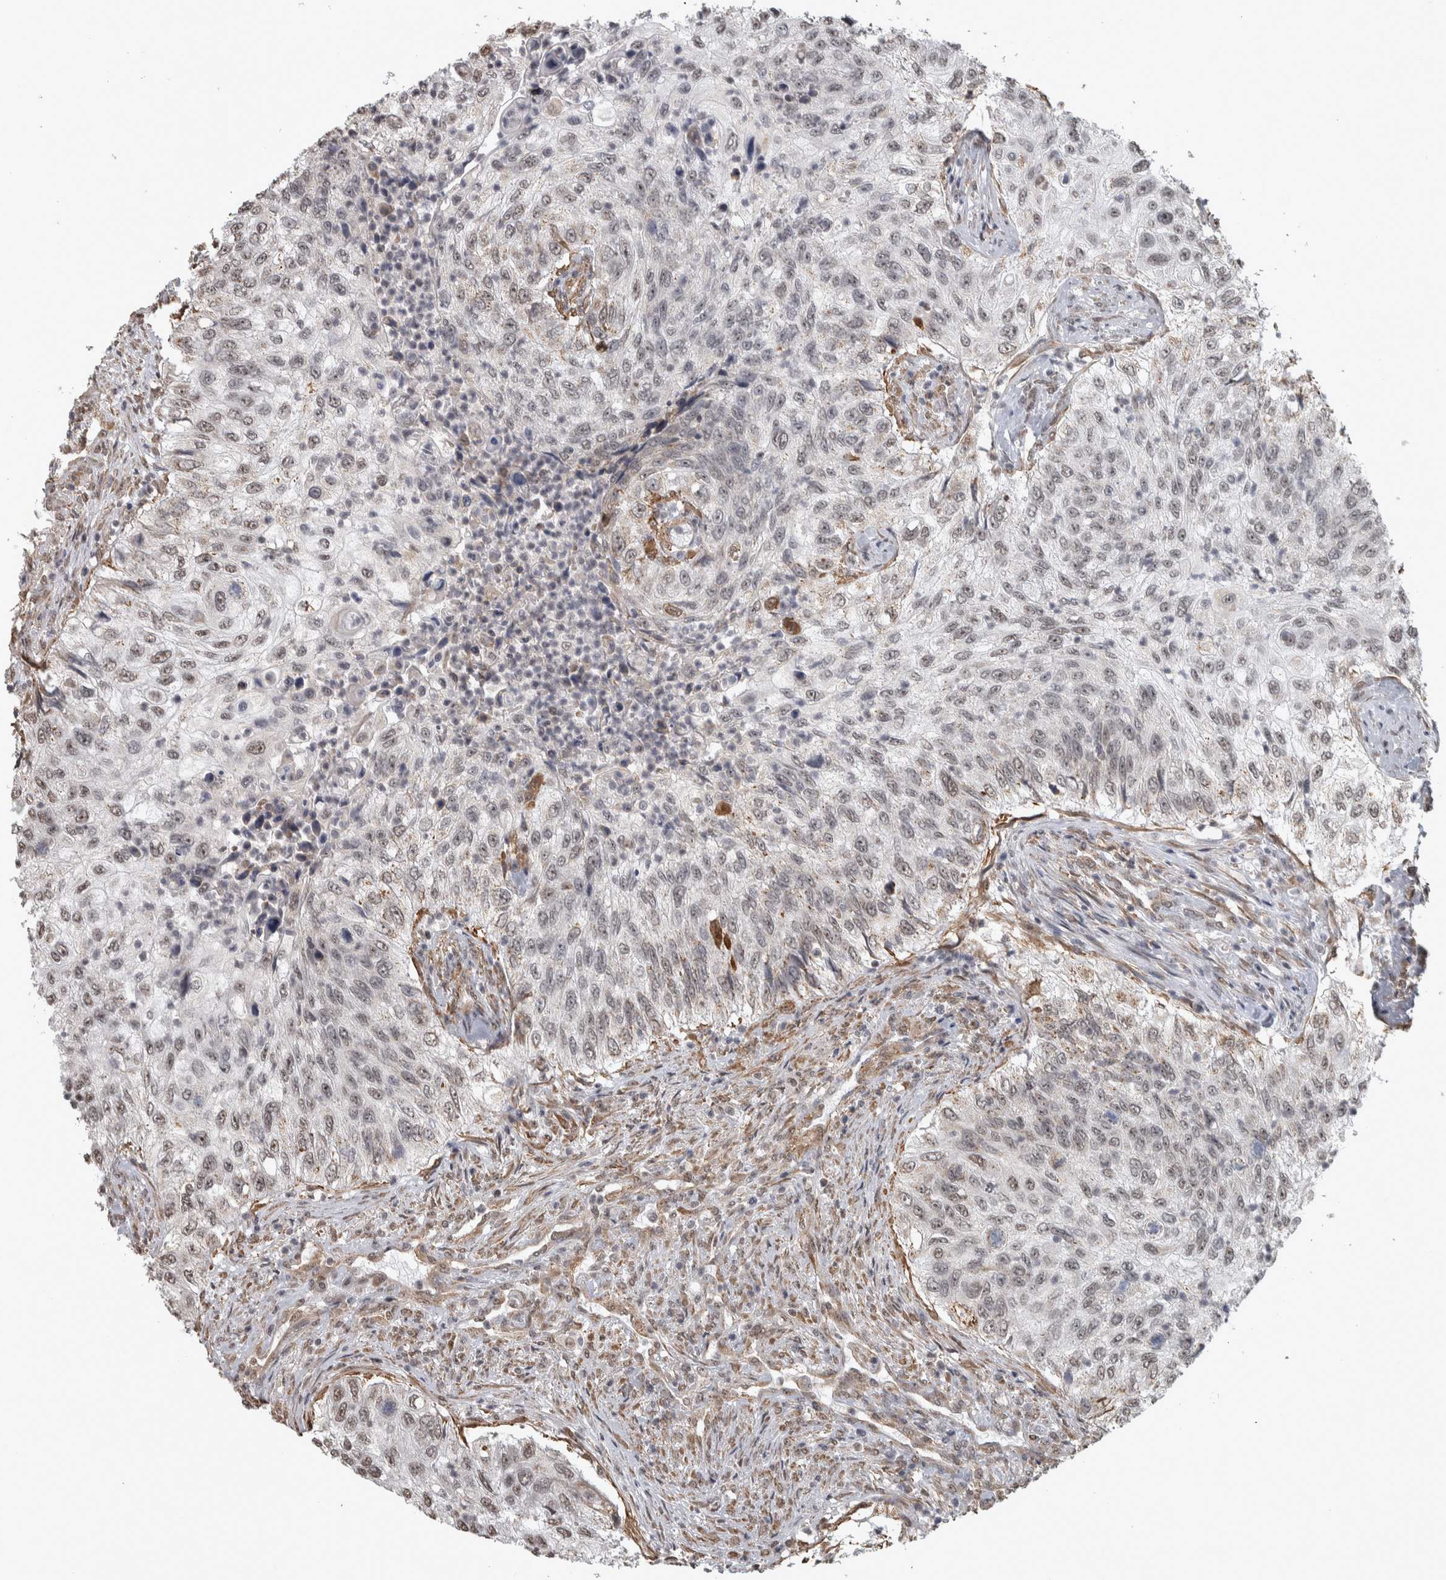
{"staining": {"intensity": "weak", "quantity": "<25%", "location": "nuclear"}, "tissue": "urothelial cancer", "cell_type": "Tumor cells", "image_type": "cancer", "snomed": [{"axis": "morphology", "description": "Urothelial carcinoma, High grade"}, {"axis": "topography", "description": "Urinary bladder"}], "caption": "Human urothelial carcinoma (high-grade) stained for a protein using immunohistochemistry shows no staining in tumor cells.", "gene": "DDX42", "patient": {"sex": "female", "age": 60}}